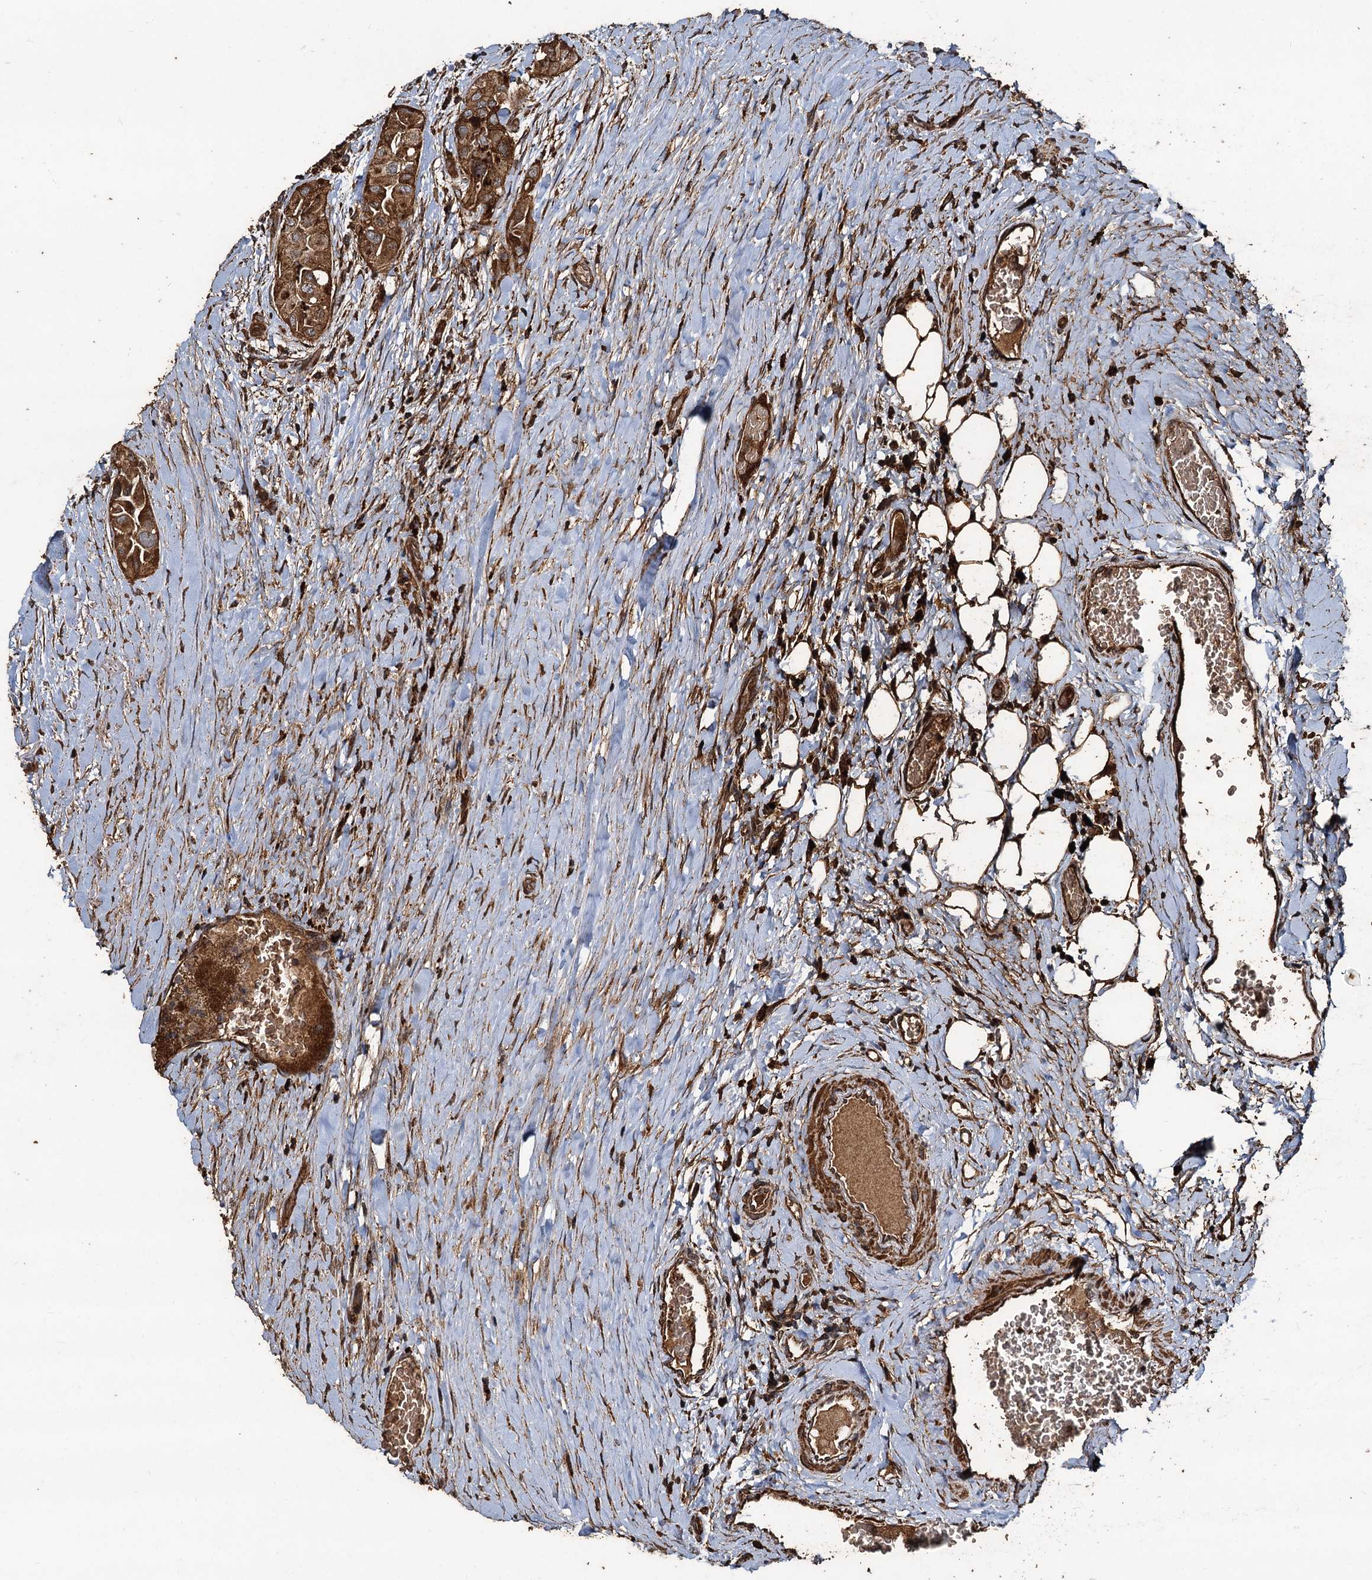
{"staining": {"intensity": "moderate", "quantity": ">75%", "location": "cytoplasmic/membranous"}, "tissue": "thyroid cancer", "cell_type": "Tumor cells", "image_type": "cancer", "snomed": [{"axis": "morphology", "description": "Papillary adenocarcinoma, NOS"}, {"axis": "topography", "description": "Thyroid gland"}], "caption": "This is a histology image of immunohistochemistry staining of thyroid papillary adenocarcinoma, which shows moderate staining in the cytoplasmic/membranous of tumor cells.", "gene": "NOTCH2NLA", "patient": {"sex": "female", "age": 59}}